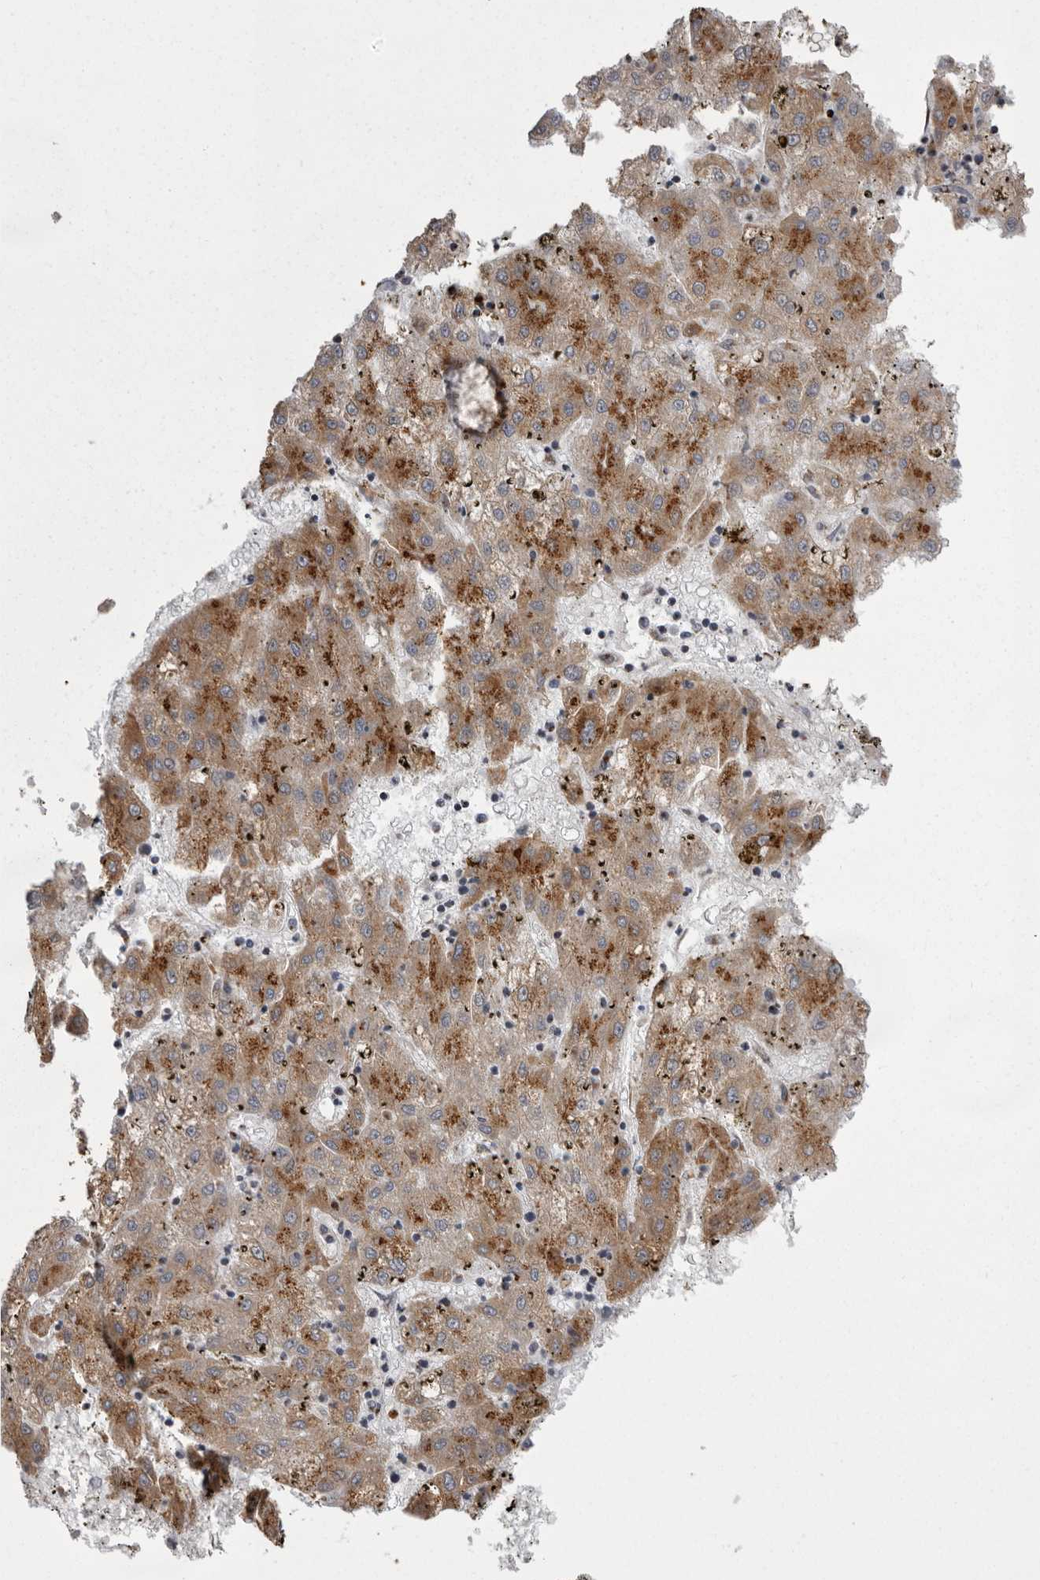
{"staining": {"intensity": "moderate", "quantity": ">75%", "location": "cytoplasmic/membranous"}, "tissue": "liver cancer", "cell_type": "Tumor cells", "image_type": "cancer", "snomed": [{"axis": "morphology", "description": "Carcinoma, Hepatocellular, NOS"}, {"axis": "topography", "description": "Liver"}], "caption": "The image shows staining of liver hepatocellular carcinoma, revealing moderate cytoplasmic/membranous protein staining (brown color) within tumor cells.", "gene": "WDR47", "patient": {"sex": "male", "age": 72}}